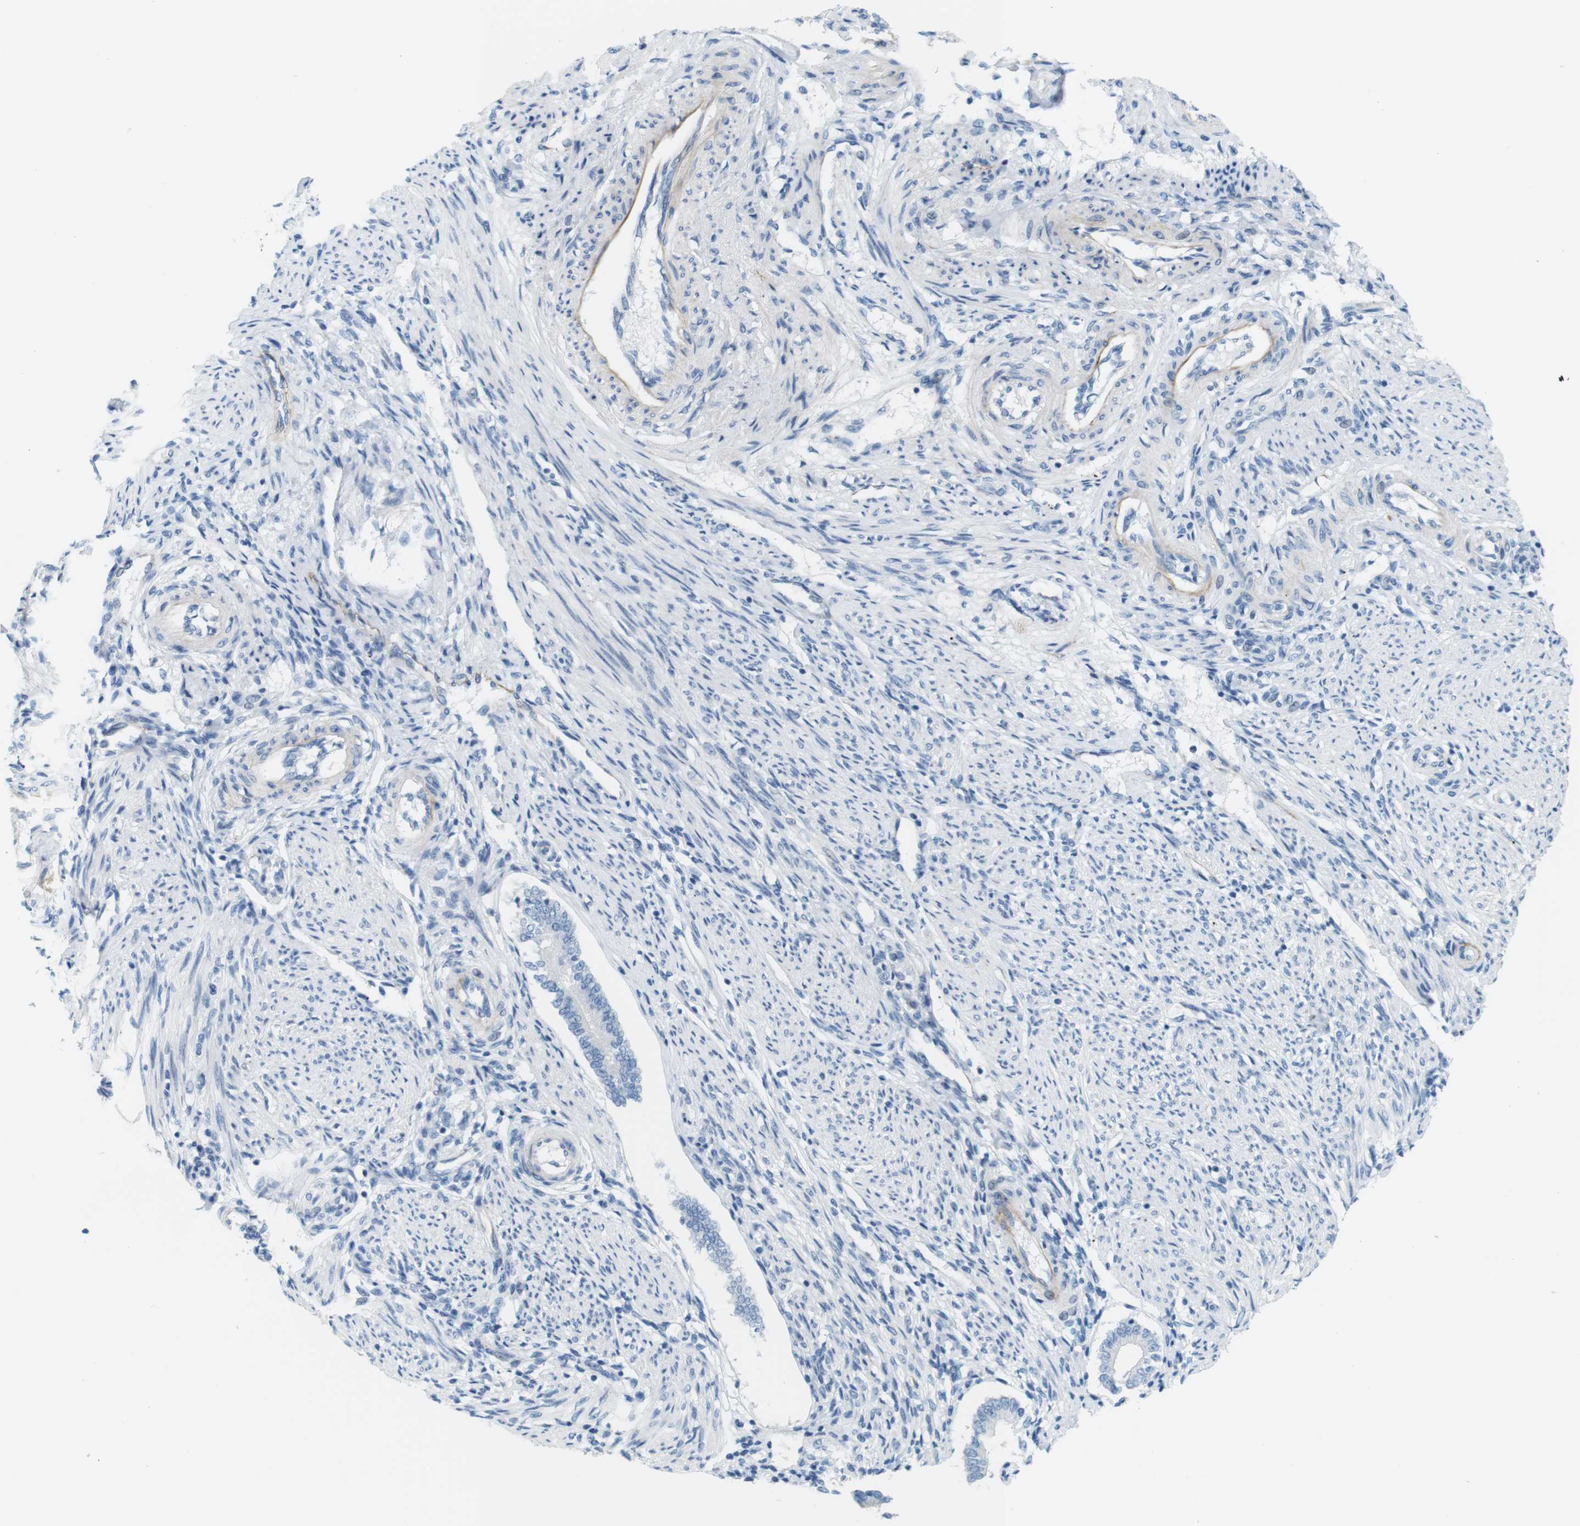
{"staining": {"intensity": "negative", "quantity": "none", "location": "none"}, "tissue": "endometrium", "cell_type": "Cells in endometrial stroma", "image_type": "normal", "snomed": [{"axis": "morphology", "description": "Normal tissue, NOS"}, {"axis": "topography", "description": "Endometrium"}], "caption": "A high-resolution photomicrograph shows IHC staining of unremarkable endometrium, which displays no significant expression in cells in endometrial stroma. Nuclei are stained in blue.", "gene": "MYH9", "patient": {"sex": "female", "age": 42}}